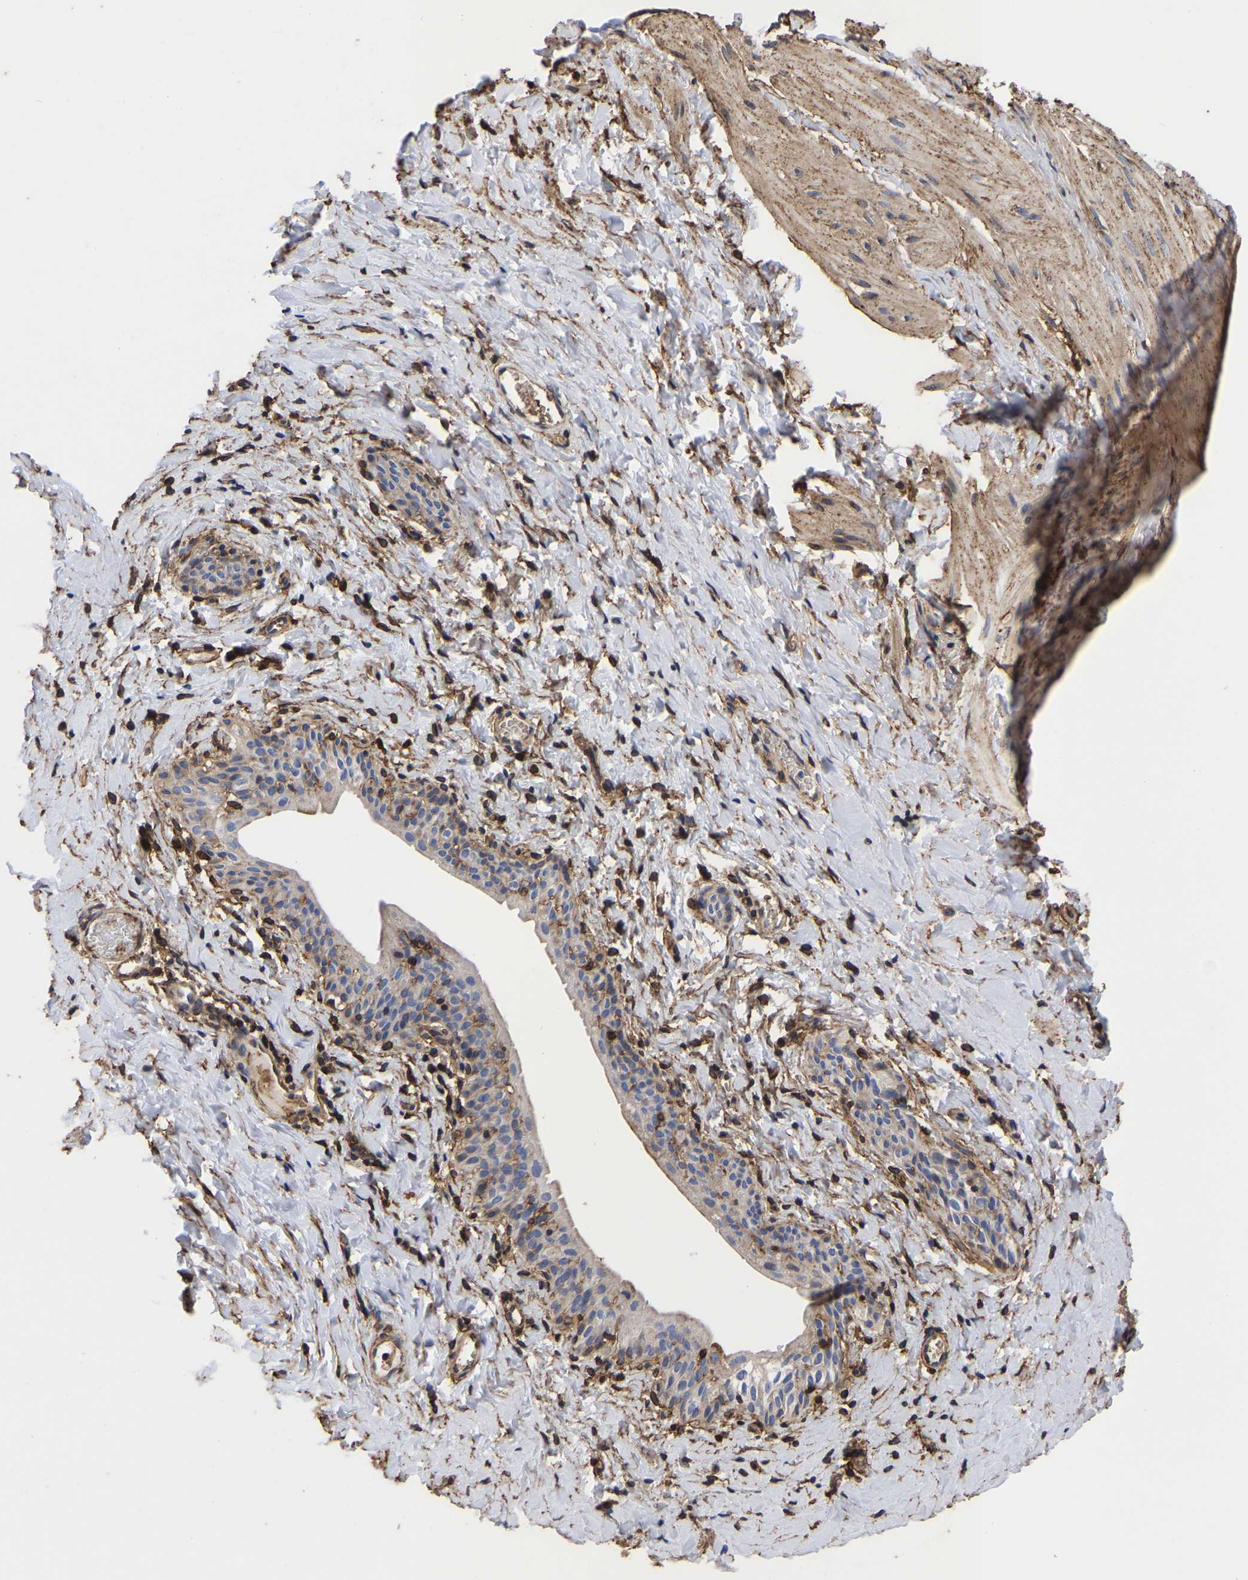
{"staining": {"intensity": "weak", "quantity": ">75%", "location": "cytoplasmic/membranous"}, "tissue": "smooth muscle", "cell_type": "Smooth muscle cells", "image_type": "normal", "snomed": [{"axis": "morphology", "description": "Normal tissue, NOS"}, {"axis": "topography", "description": "Smooth muscle"}], "caption": "Protein analysis of normal smooth muscle exhibits weak cytoplasmic/membranous positivity in about >75% of smooth muscle cells.", "gene": "LIF", "patient": {"sex": "male", "age": 16}}